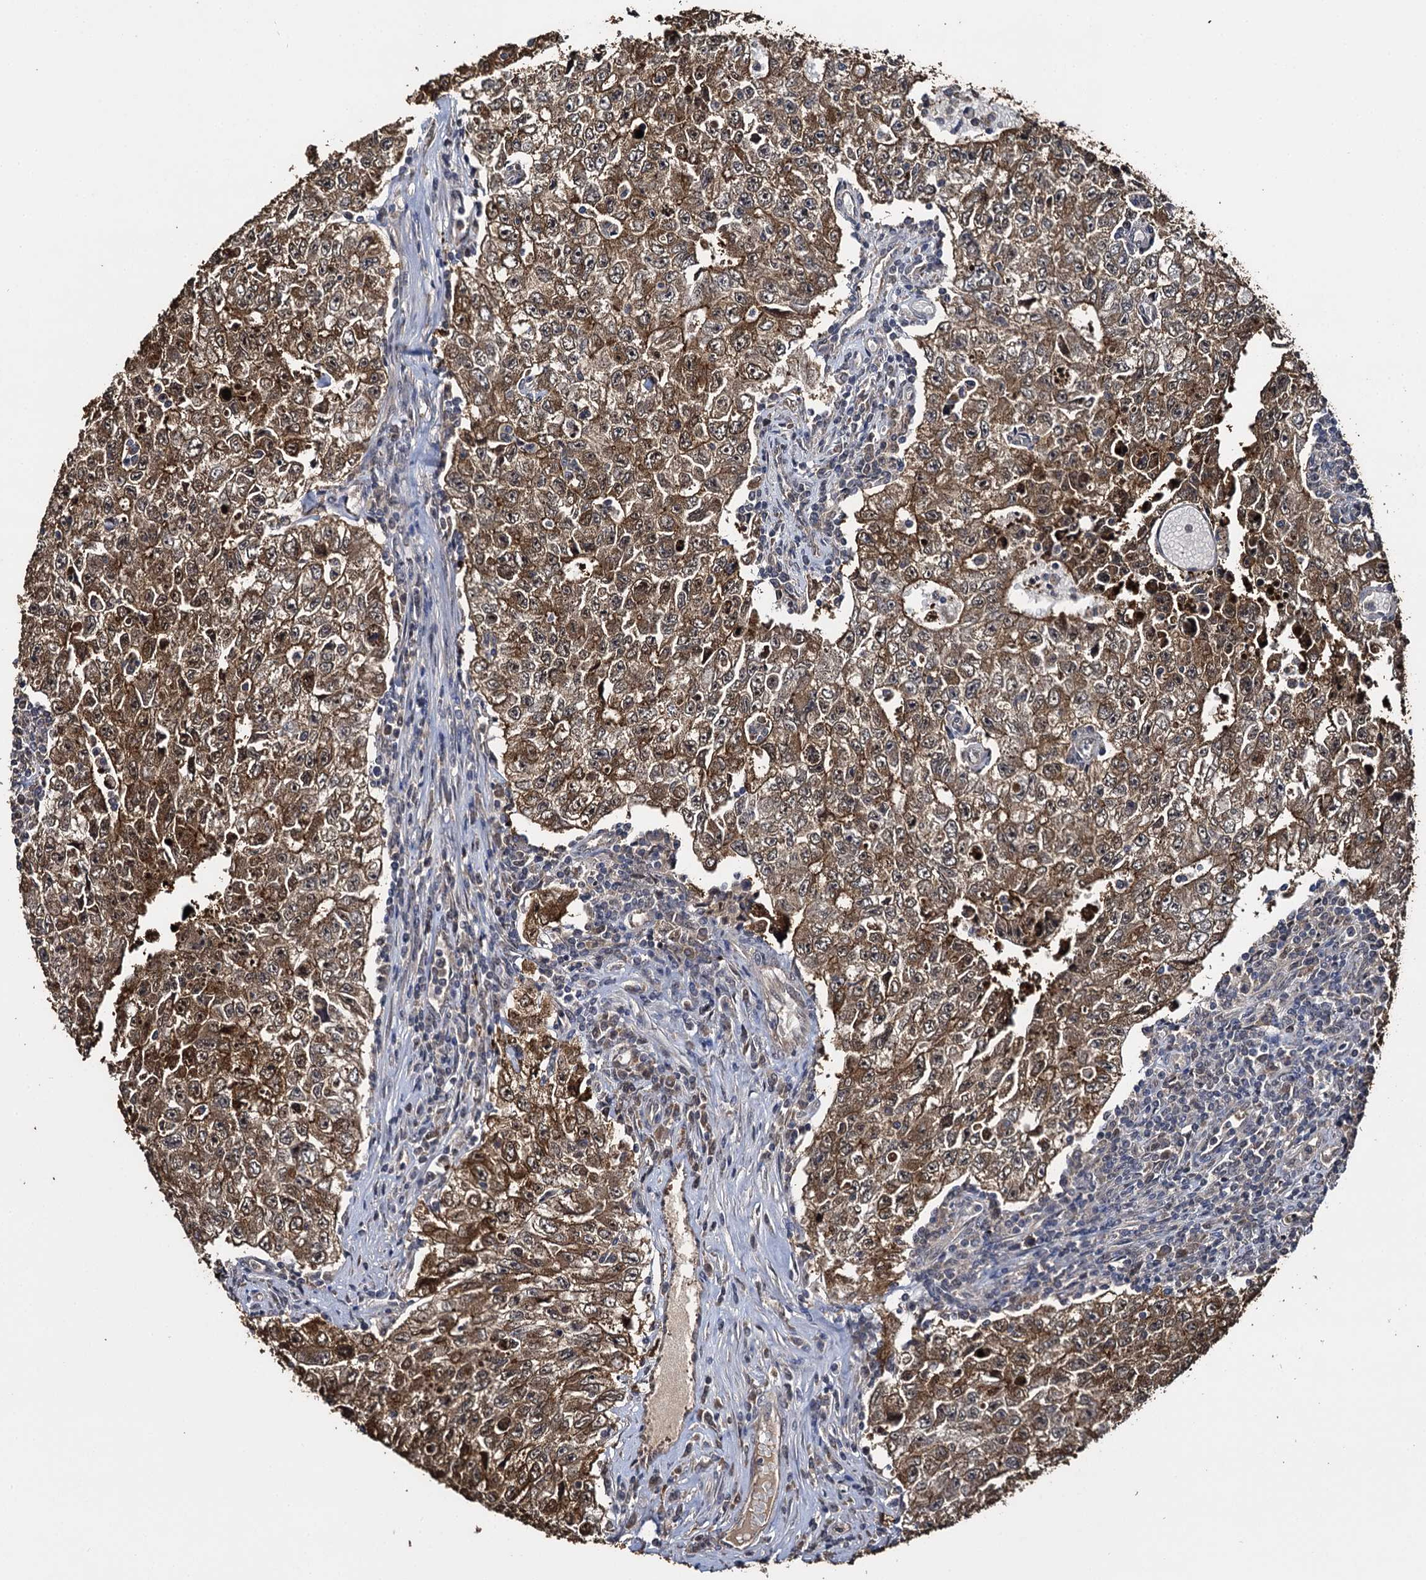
{"staining": {"intensity": "moderate", "quantity": ">75%", "location": "cytoplasmic/membranous"}, "tissue": "testis cancer", "cell_type": "Tumor cells", "image_type": "cancer", "snomed": [{"axis": "morphology", "description": "Carcinoma, Embryonal, NOS"}, {"axis": "topography", "description": "Testis"}], "caption": "Moderate cytoplasmic/membranous expression is seen in about >75% of tumor cells in testis embryonal carcinoma. The protein of interest is stained brown, and the nuclei are stained in blue (DAB (3,3'-diaminobenzidine) IHC with brightfield microscopy, high magnification).", "gene": "SLC46A3", "patient": {"sex": "male", "age": 17}}